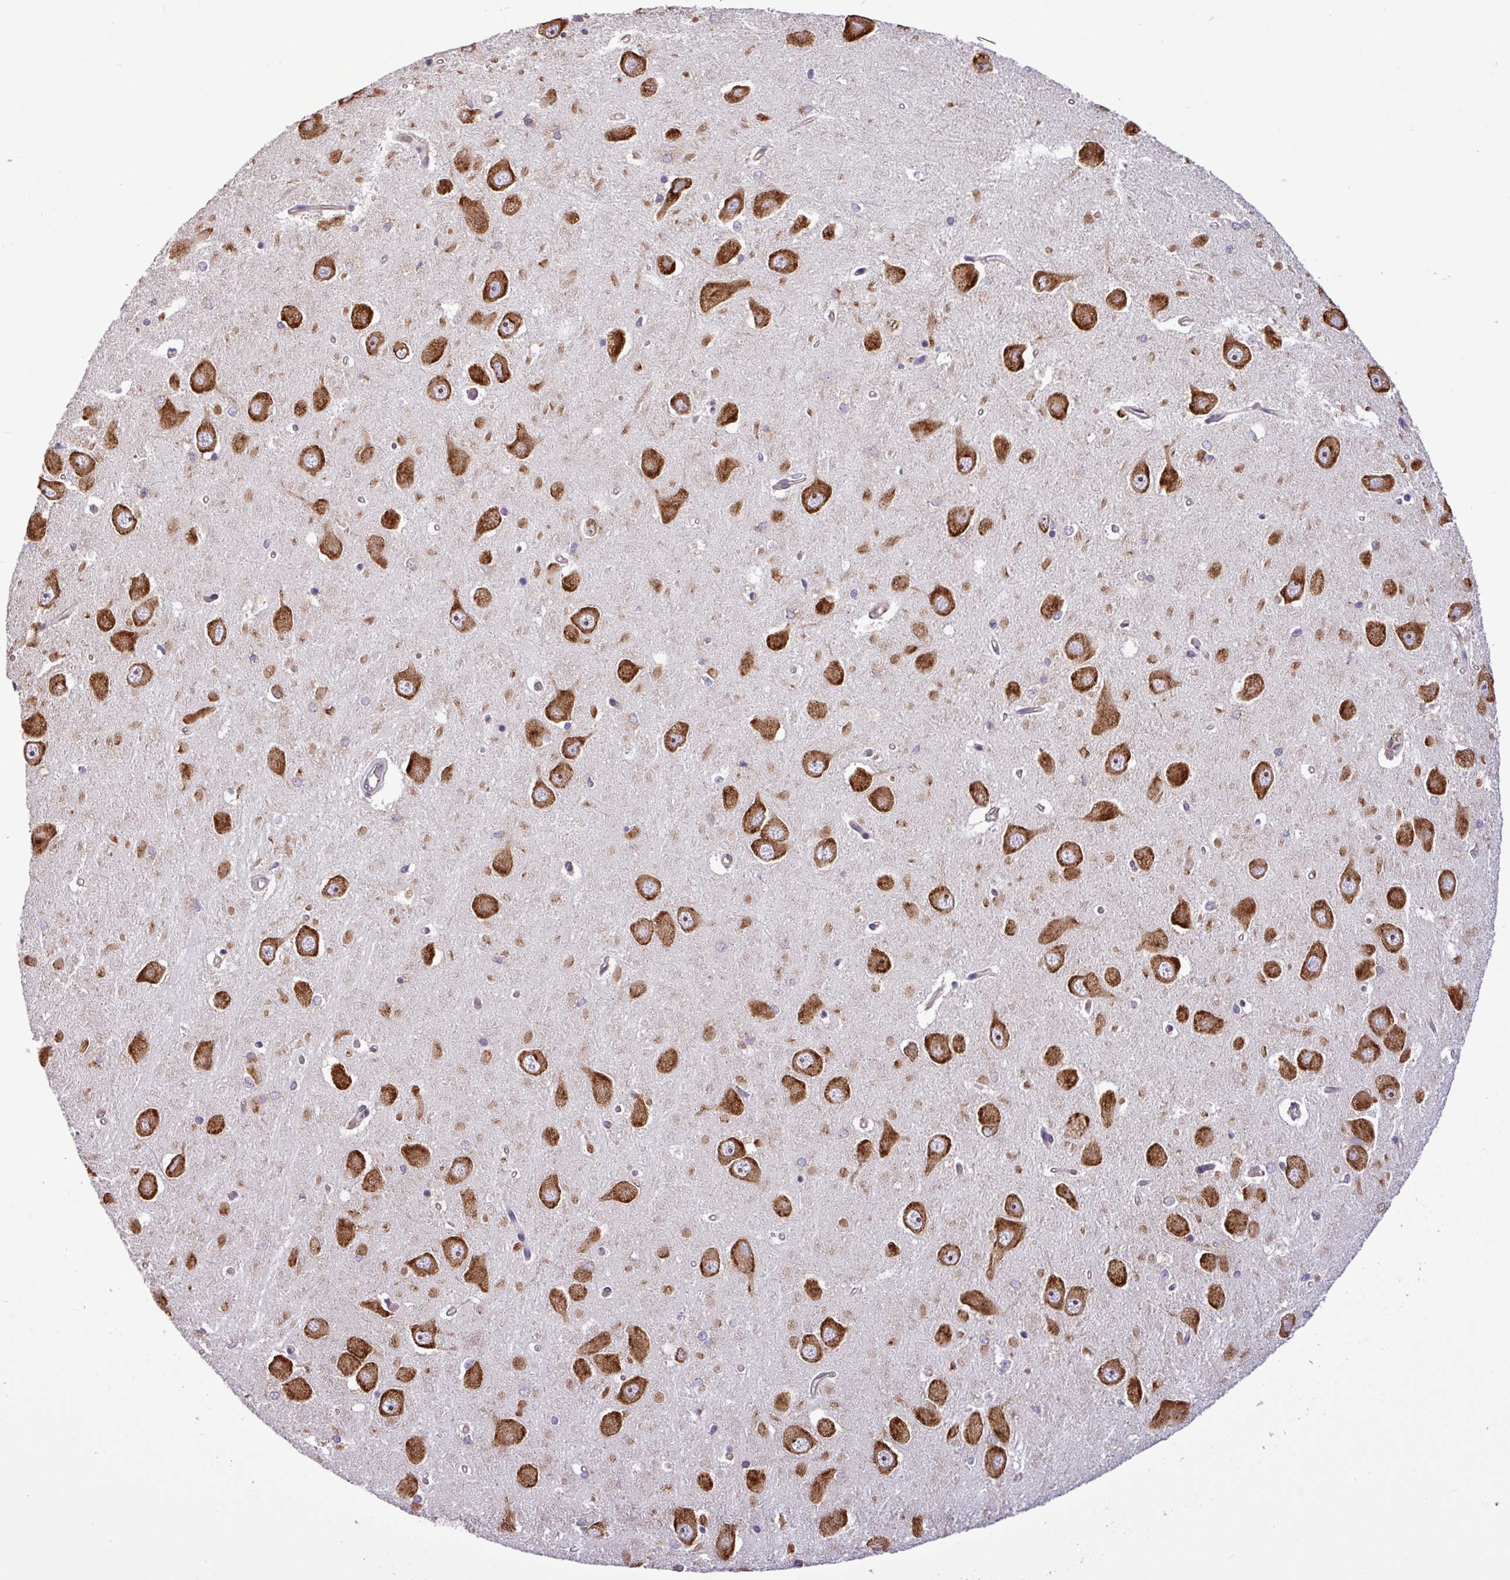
{"staining": {"intensity": "negative", "quantity": "none", "location": "none"}, "tissue": "hippocampus", "cell_type": "Glial cells", "image_type": "normal", "snomed": [{"axis": "morphology", "description": "Normal tissue, NOS"}, {"axis": "topography", "description": "Hippocampus"}], "caption": "This is an immunohistochemistry image of normal human hippocampus. There is no positivity in glial cells.", "gene": "RPL13", "patient": {"sex": "male", "age": 45}}